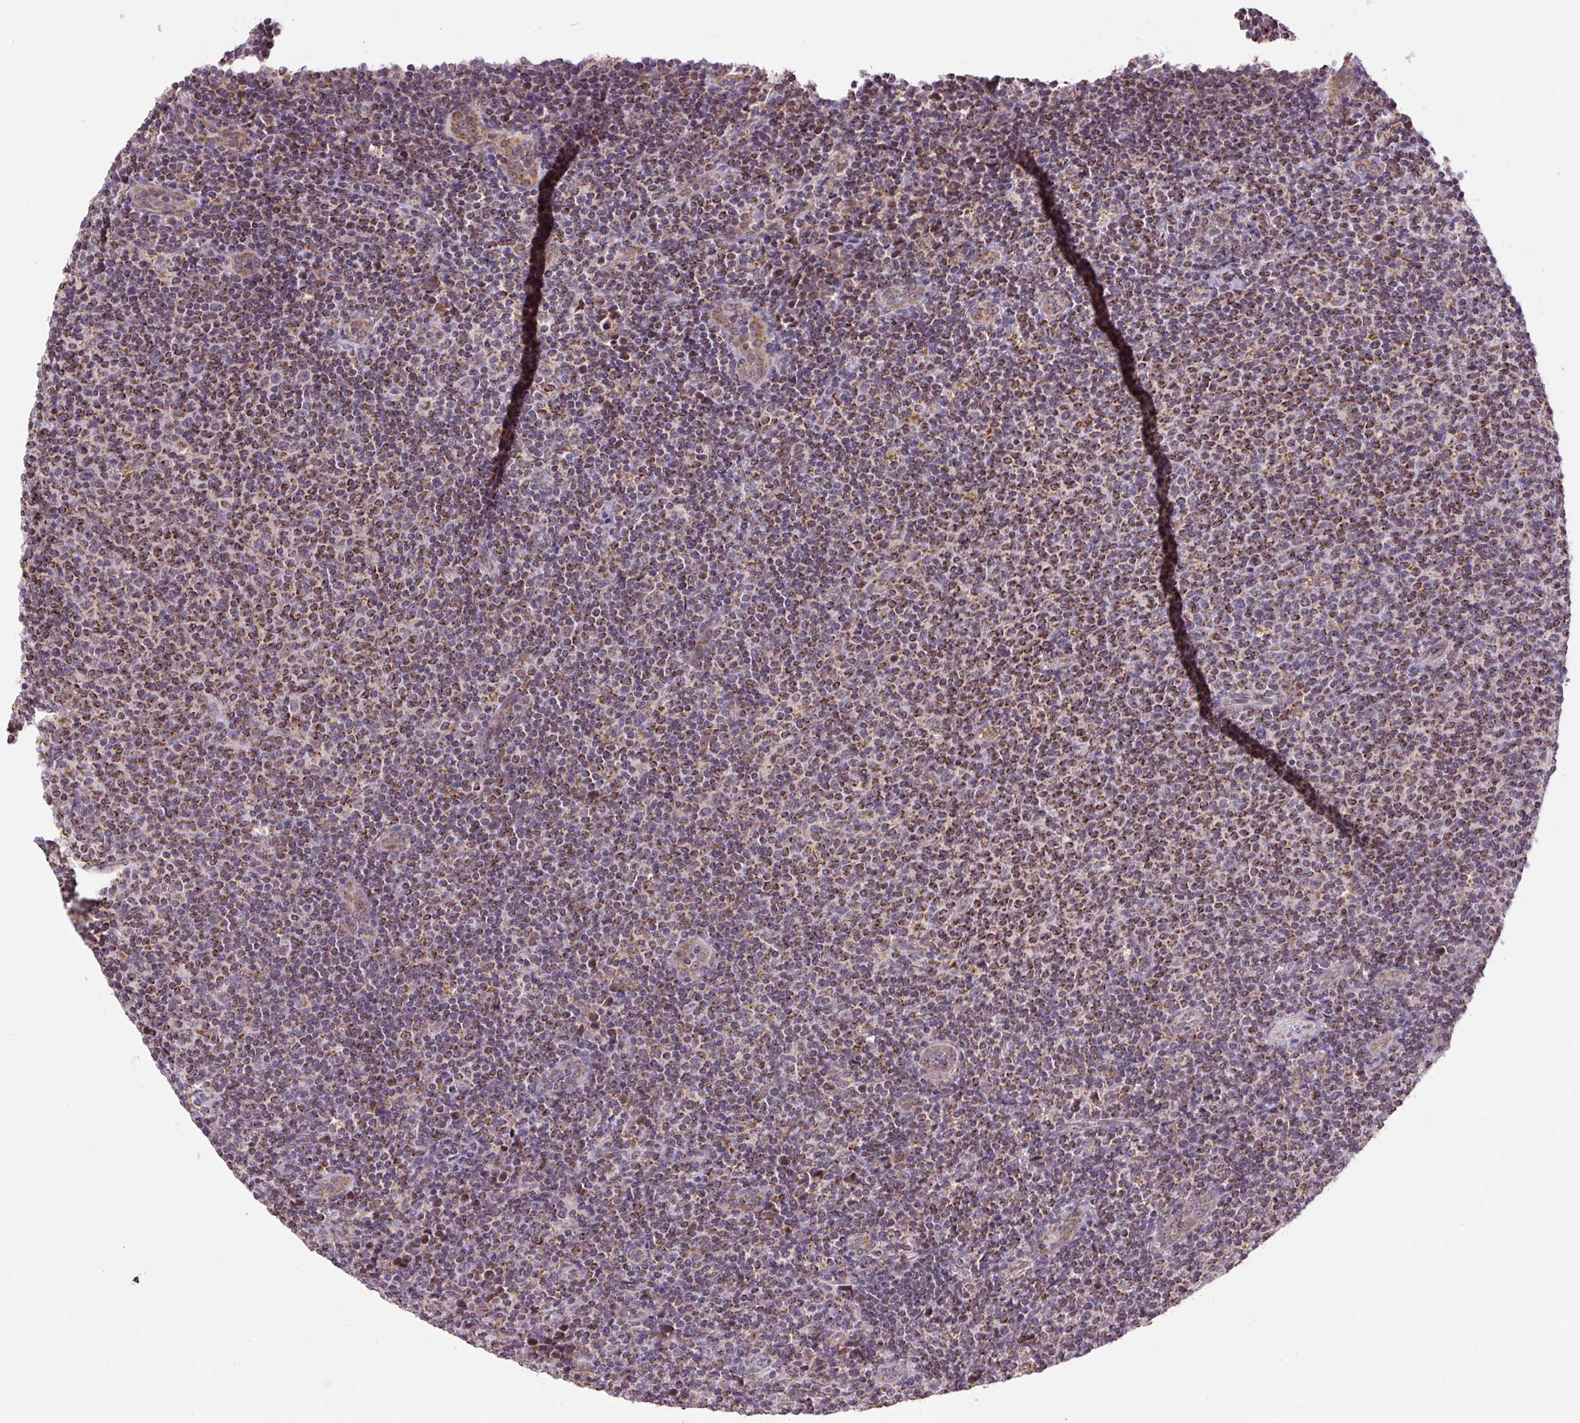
{"staining": {"intensity": "strong", "quantity": ">75%", "location": "cytoplasmic/membranous"}, "tissue": "lymphoma", "cell_type": "Tumor cells", "image_type": "cancer", "snomed": [{"axis": "morphology", "description": "Malignant lymphoma, non-Hodgkin's type, Low grade"}, {"axis": "topography", "description": "Lymph node"}], "caption": "This micrograph shows immunohistochemistry staining of human malignant lymphoma, non-Hodgkin's type (low-grade), with high strong cytoplasmic/membranous expression in approximately >75% of tumor cells.", "gene": "MFSD9", "patient": {"sex": "male", "age": 66}}